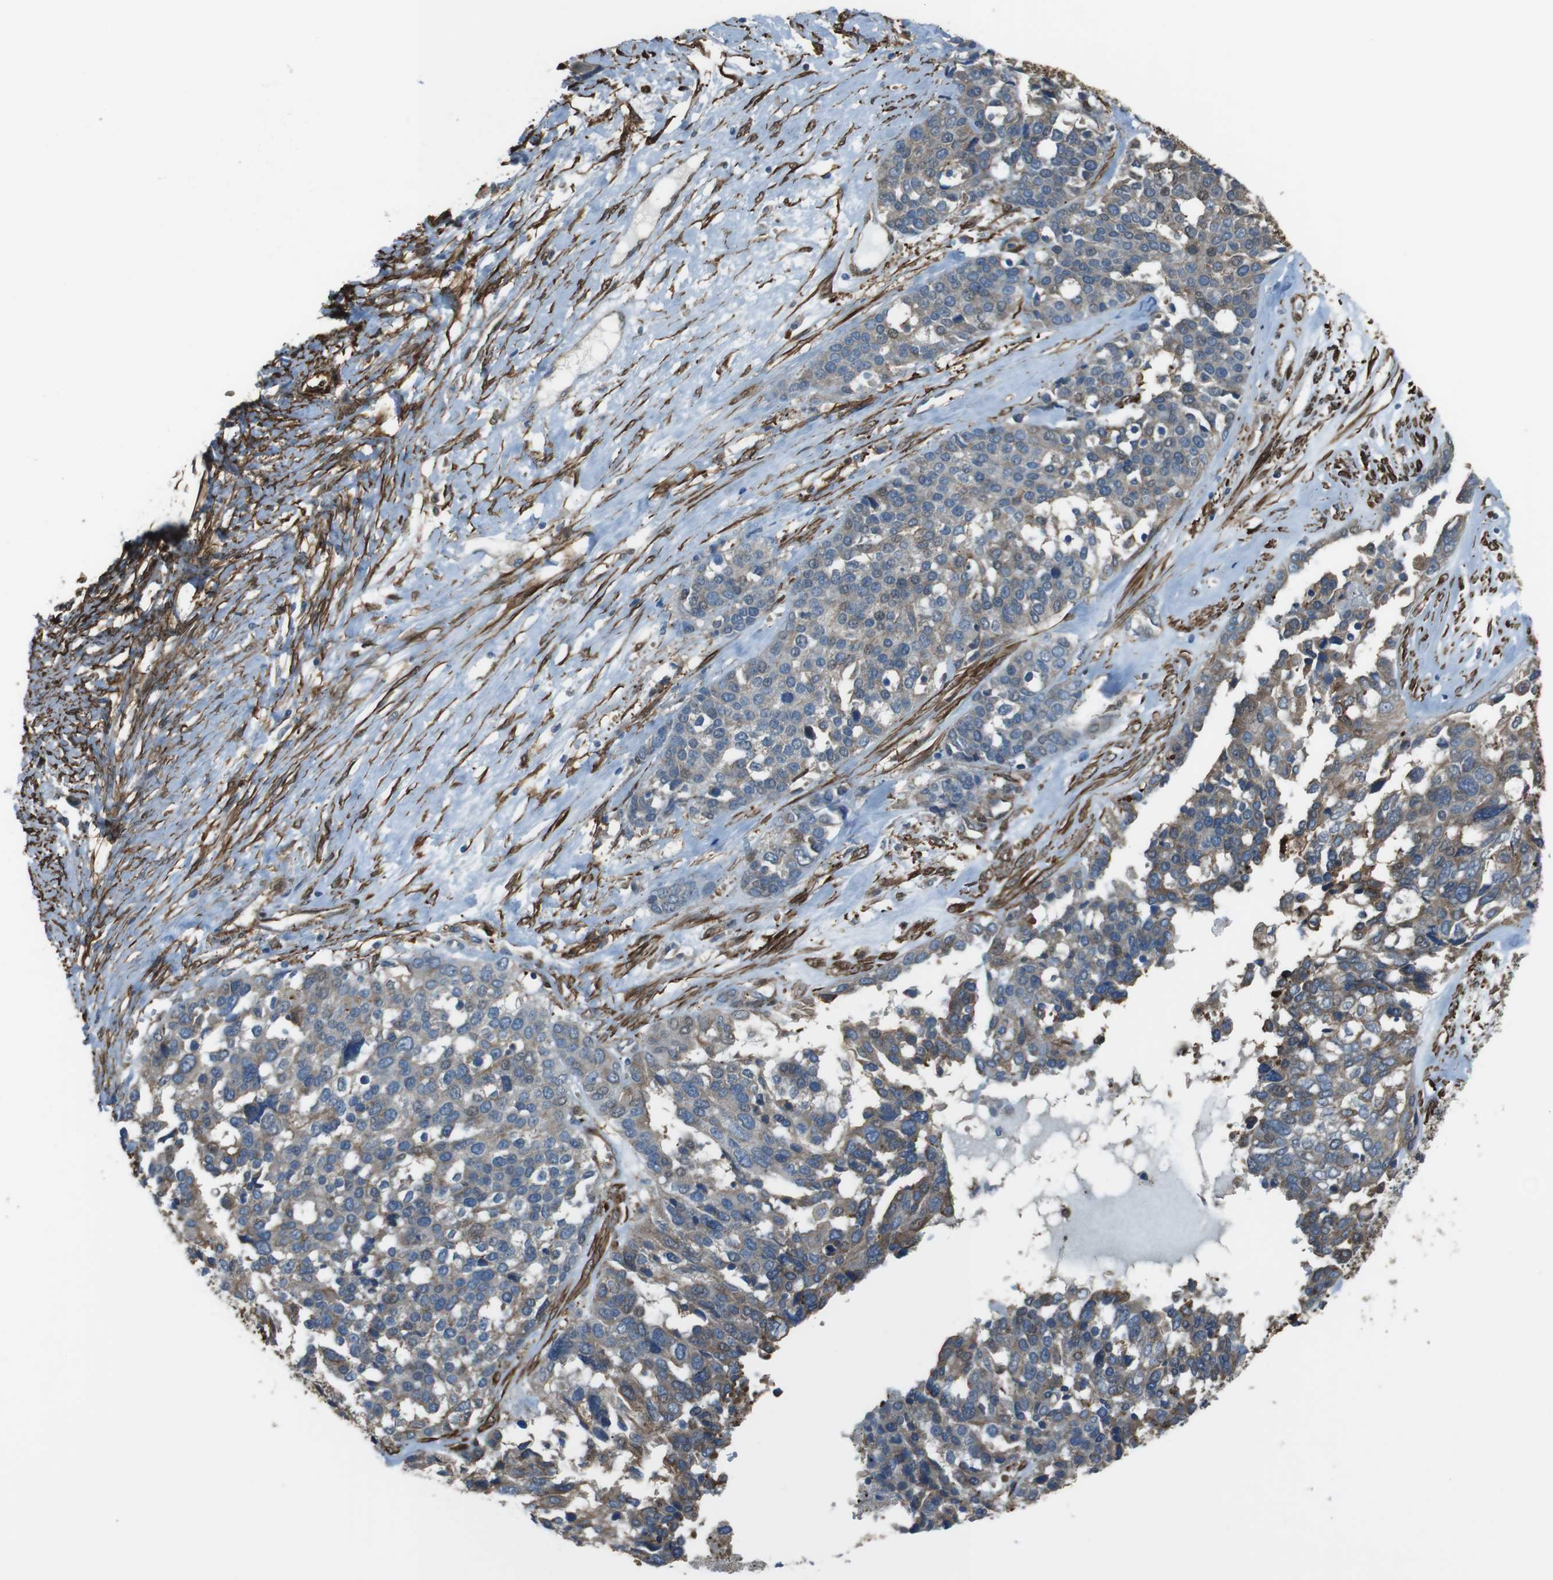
{"staining": {"intensity": "moderate", "quantity": ">75%", "location": "cytoplasmic/membranous"}, "tissue": "ovarian cancer", "cell_type": "Tumor cells", "image_type": "cancer", "snomed": [{"axis": "morphology", "description": "Cystadenocarcinoma, serous, NOS"}, {"axis": "topography", "description": "Ovary"}], "caption": "Ovarian cancer (serous cystadenocarcinoma) stained for a protein shows moderate cytoplasmic/membranous positivity in tumor cells.", "gene": "SFT2D1", "patient": {"sex": "female", "age": 44}}